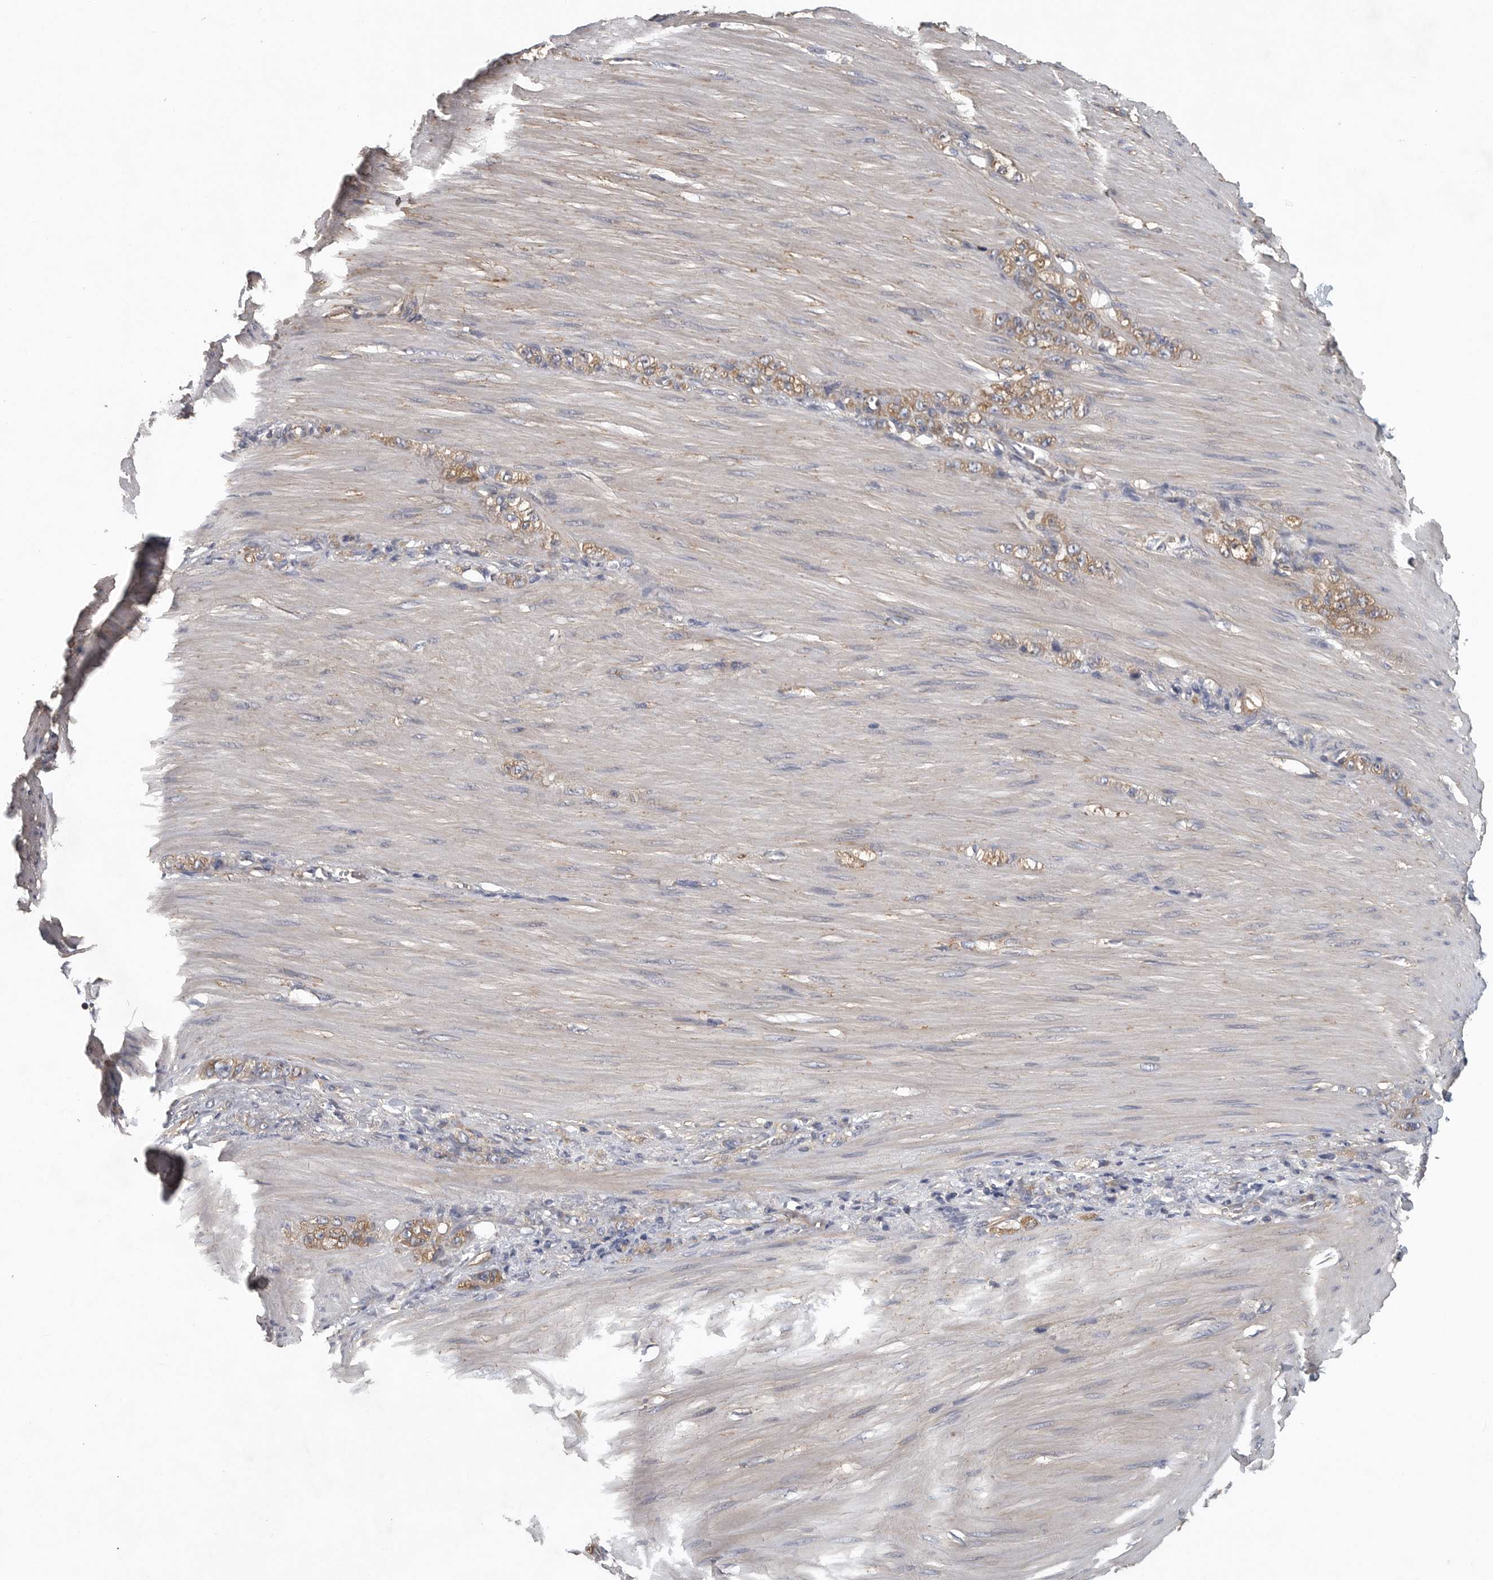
{"staining": {"intensity": "moderate", "quantity": ">75%", "location": "cytoplasmic/membranous"}, "tissue": "stomach cancer", "cell_type": "Tumor cells", "image_type": "cancer", "snomed": [{"axis": "morphology", "description": "Normal tissue, NOS"}, {"axis": "morphology", "description": "Adenocarcinoma, NOS"}, {"axis": "topography", "description": "Stomach"}], "caption": "Immunohistochemical staining of human adenocarcinoma (stomach) reveals moderate cytoplasmic/membranous protein positivity in approximately >75% of tumor cells.", "gene": "OXR1", "patient": {"sex": "male", "age": 82}}